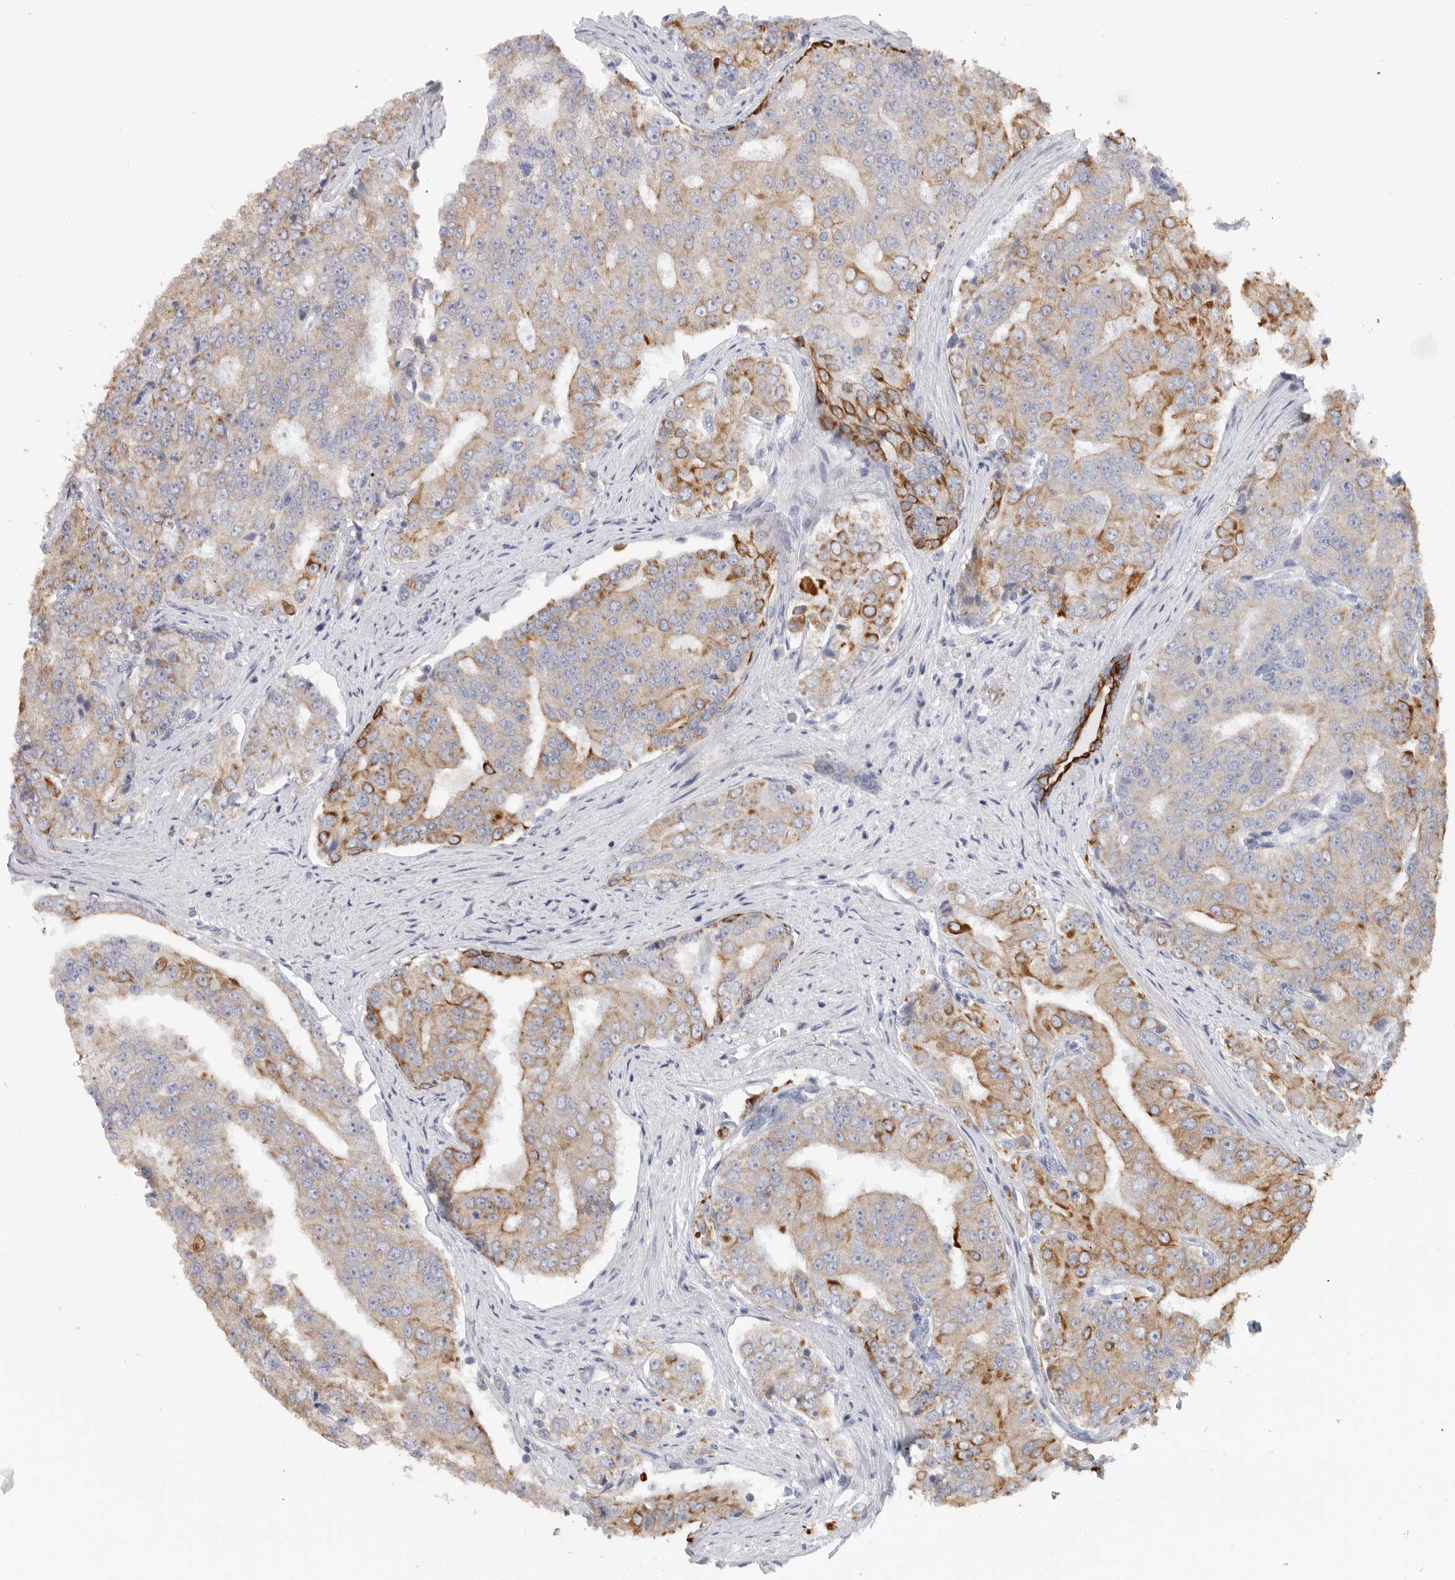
{"staining": {"intensity": "moderate", "quantity": "<25%", "location": "cytoplasmic/membranous"}, "tissue": "prostate cancer", "cell_type": "Tumor cells", "image_type": "cancer", "snomed": [{"axis": "morphology", "description": "Adenocarcinoma, High grade"}, {"axis": "topography", "description": "Prostate"}], "caption": "A brown stain shows moderate cytoplasmic/membranous staining of a protein in prostate cancer tumor cells. (brown staining indicates protein expression, while blue staining denotes nuclei).", "gene": "MTFR1L", "patient": {"sex": "male", "age": 58}}